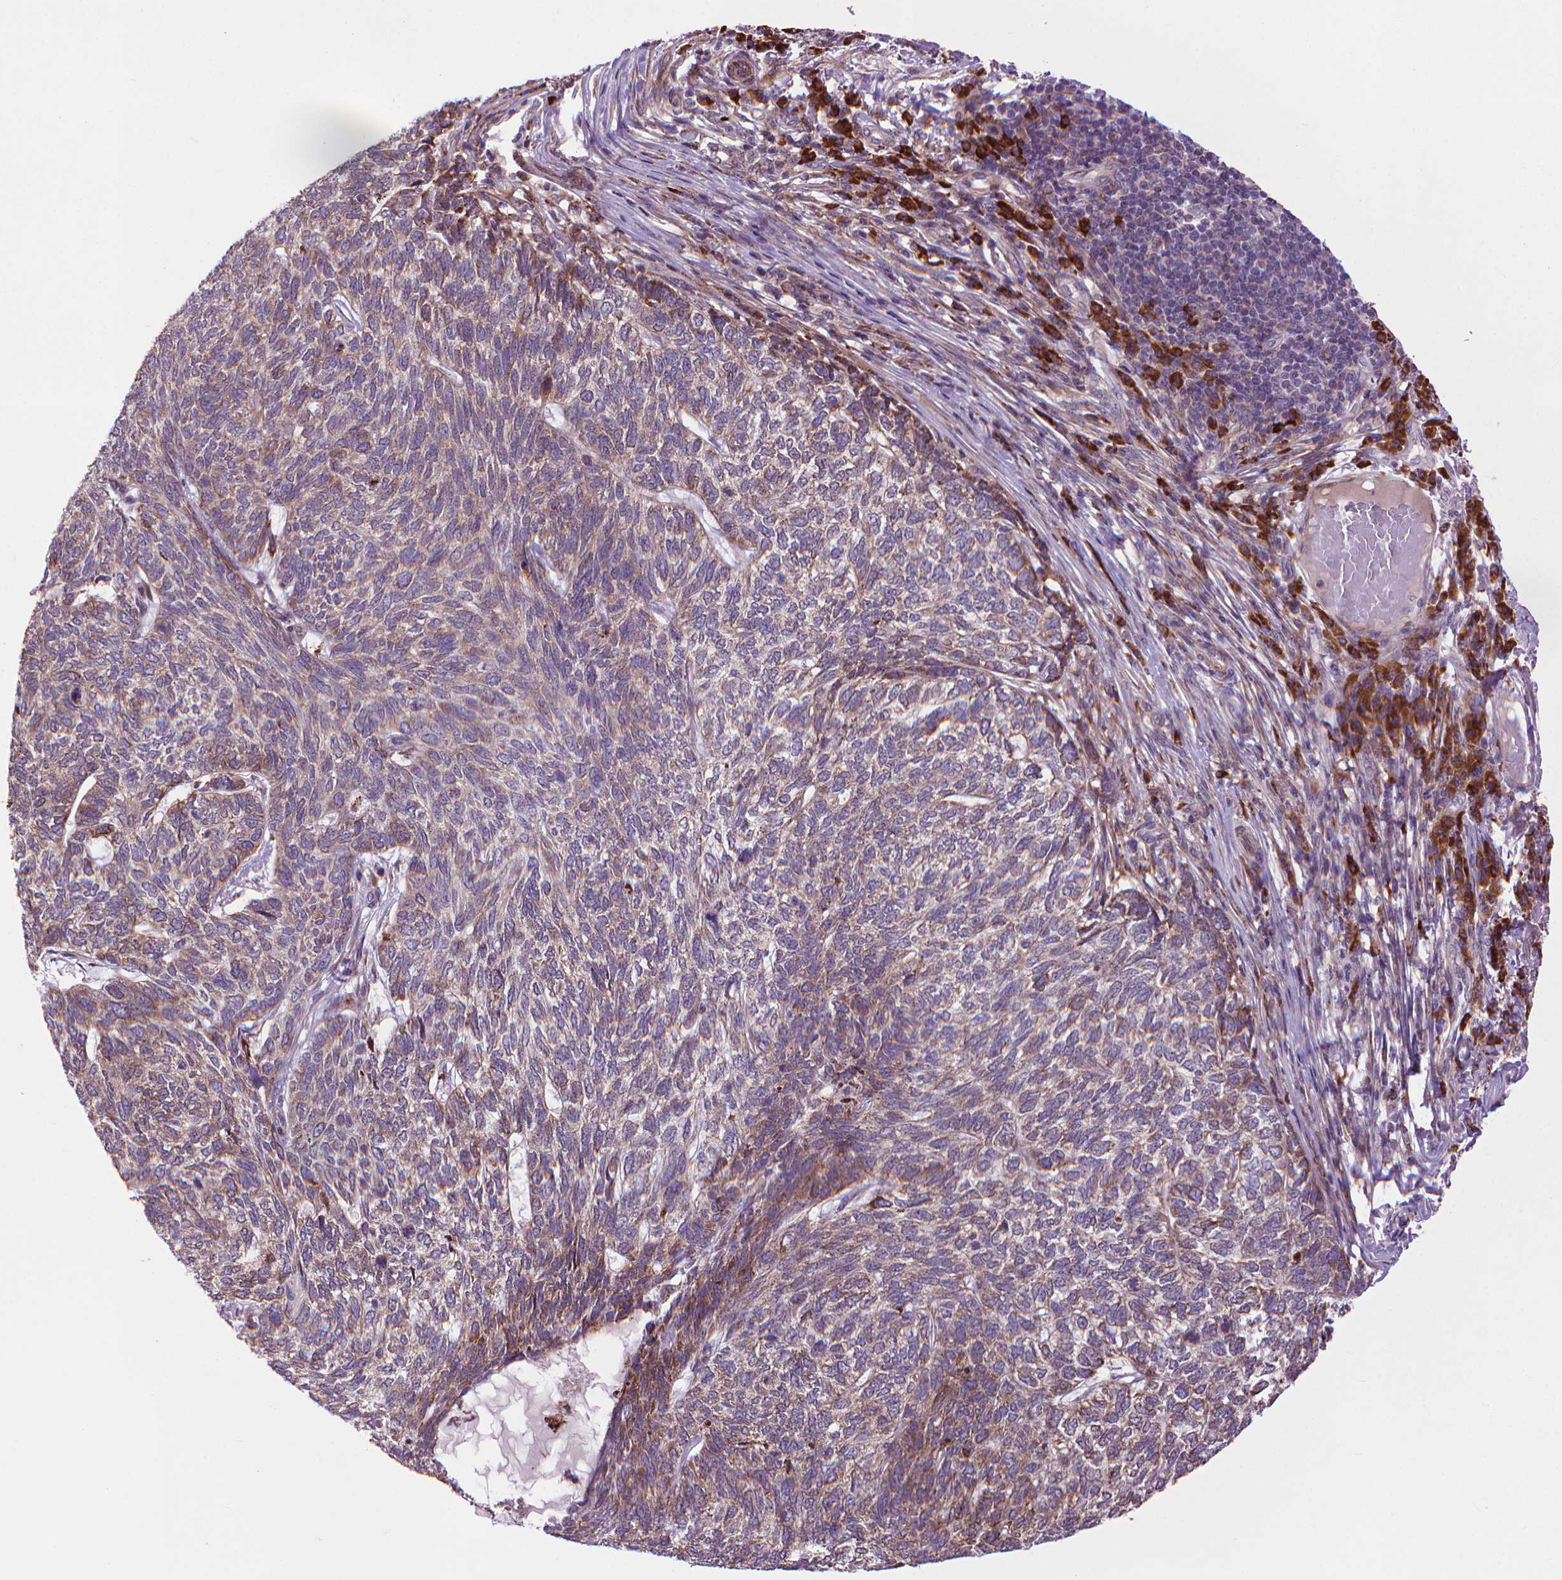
{"staining": {"intensity": "weak", "quantity": "25%-75%", "location": "cytoplasmic/membranous"}, "tissue": "skin cancer", "cell_type": "Tumor cells", "image_type": "cancer", "snomed": [{"axis": "morphology", "description": "Basal cell carcinoma"}, {"axis": "topography", "description": "Skin"}], "caption": "Brown immunohistochemical staining in skin basal cell carcinoma displays weak cytoplasmic/membranous staining in about 25%-75% of tumor cells.", "gene": "MYH14", "patient": {"sex": "female", "age": 65}}